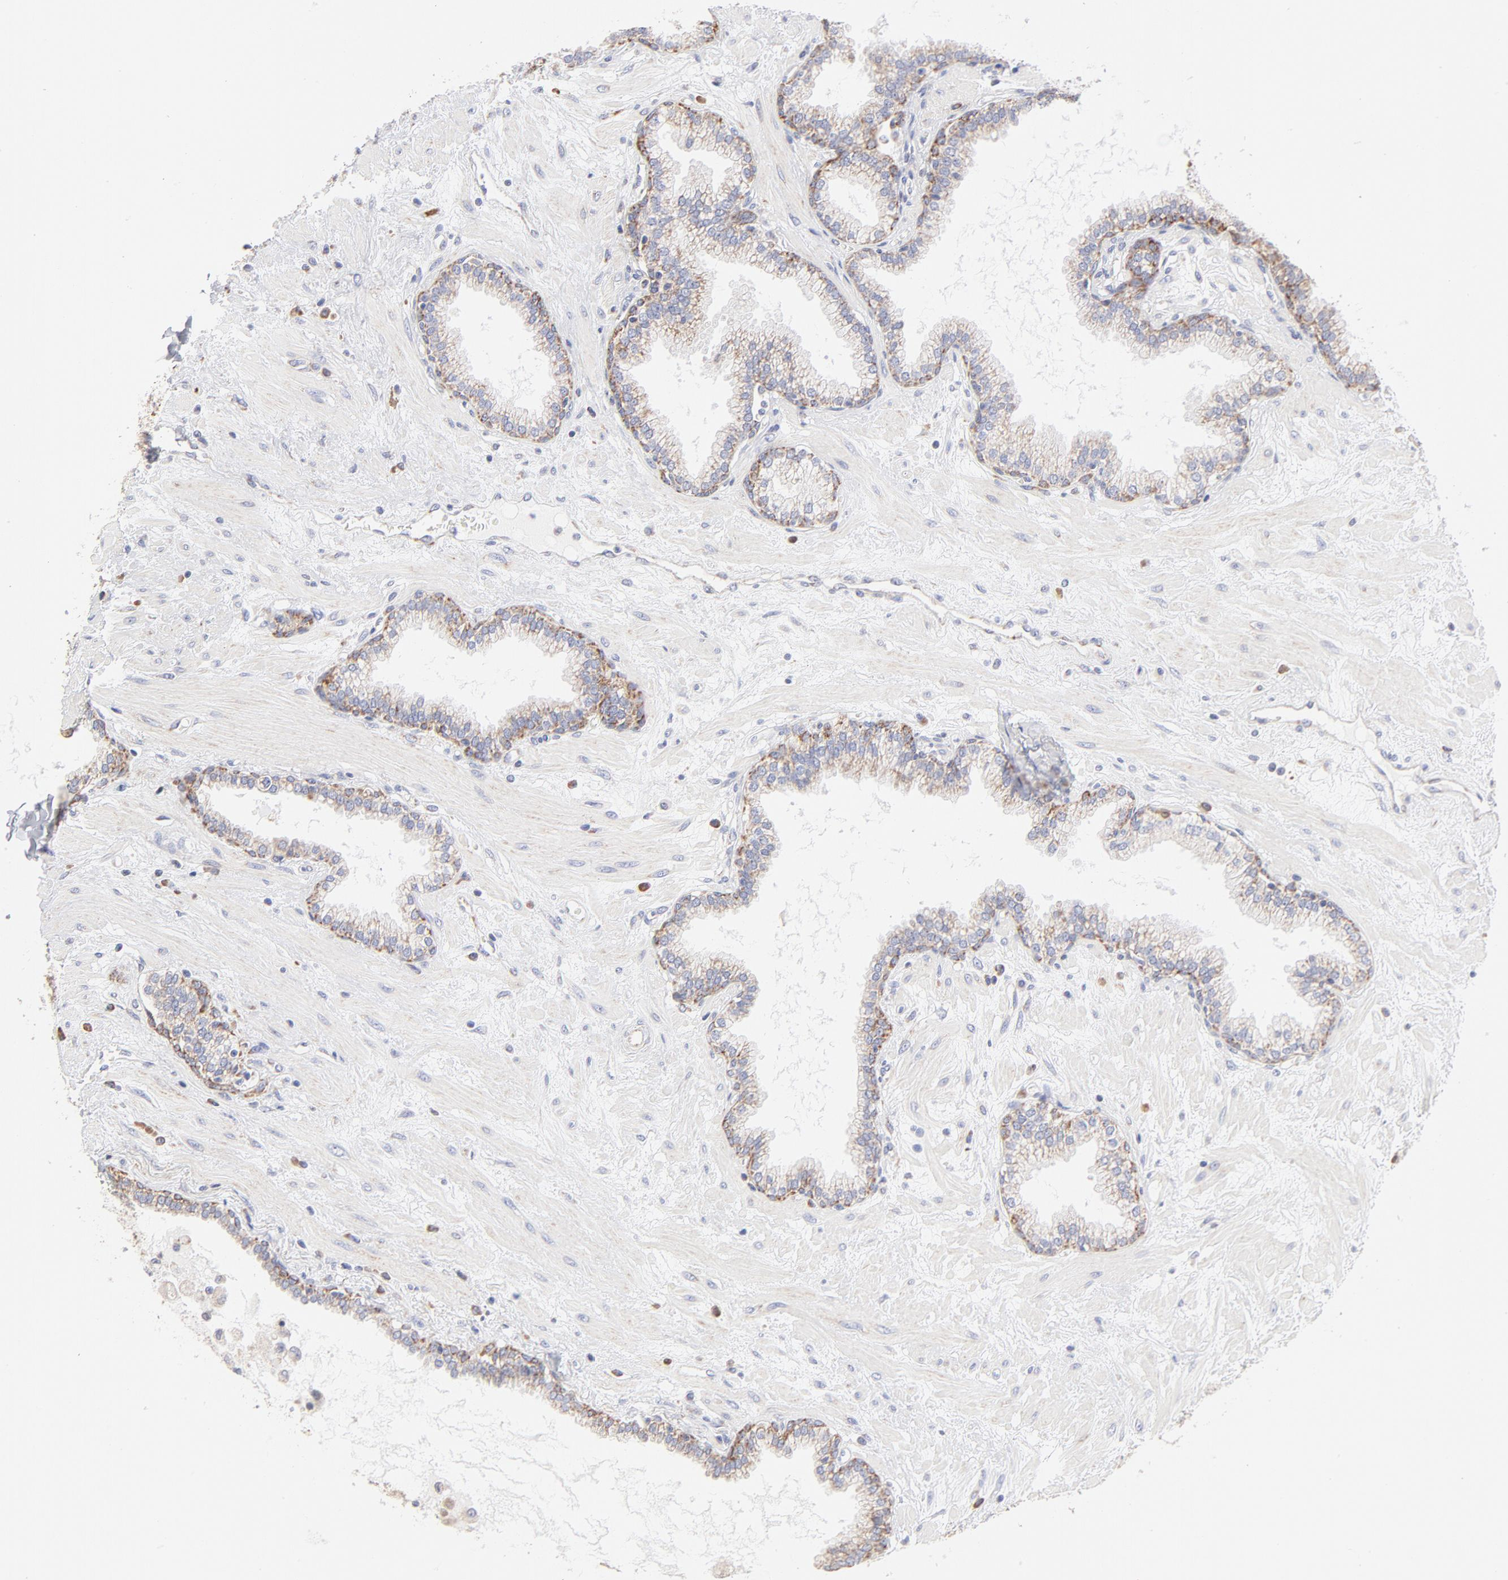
{"staining": {"intensity": "moderate", "quantity": "25%-75%", "location": "cytoplasmic/membranous"}, "tissue": "prostate", "cell_type": "Glandular cells", "image_type": "normal", "snomed": [{"axis": "morphology", "description": "Normal tissue, NOS"}, {"axis": "topography", "description": "Prostate"}], "caption": "Immunohistochemistry image of benign prostate: human prostate stained using IHC demonstrates medium levels of moderate protein expression localized specifically in the cytoplasmic/membranous of glandular cells, appearing as a cytoplasmic/membranous brown color.", "gene": "TIMM8A", "patient": {"sex": "male", "age": 64}}